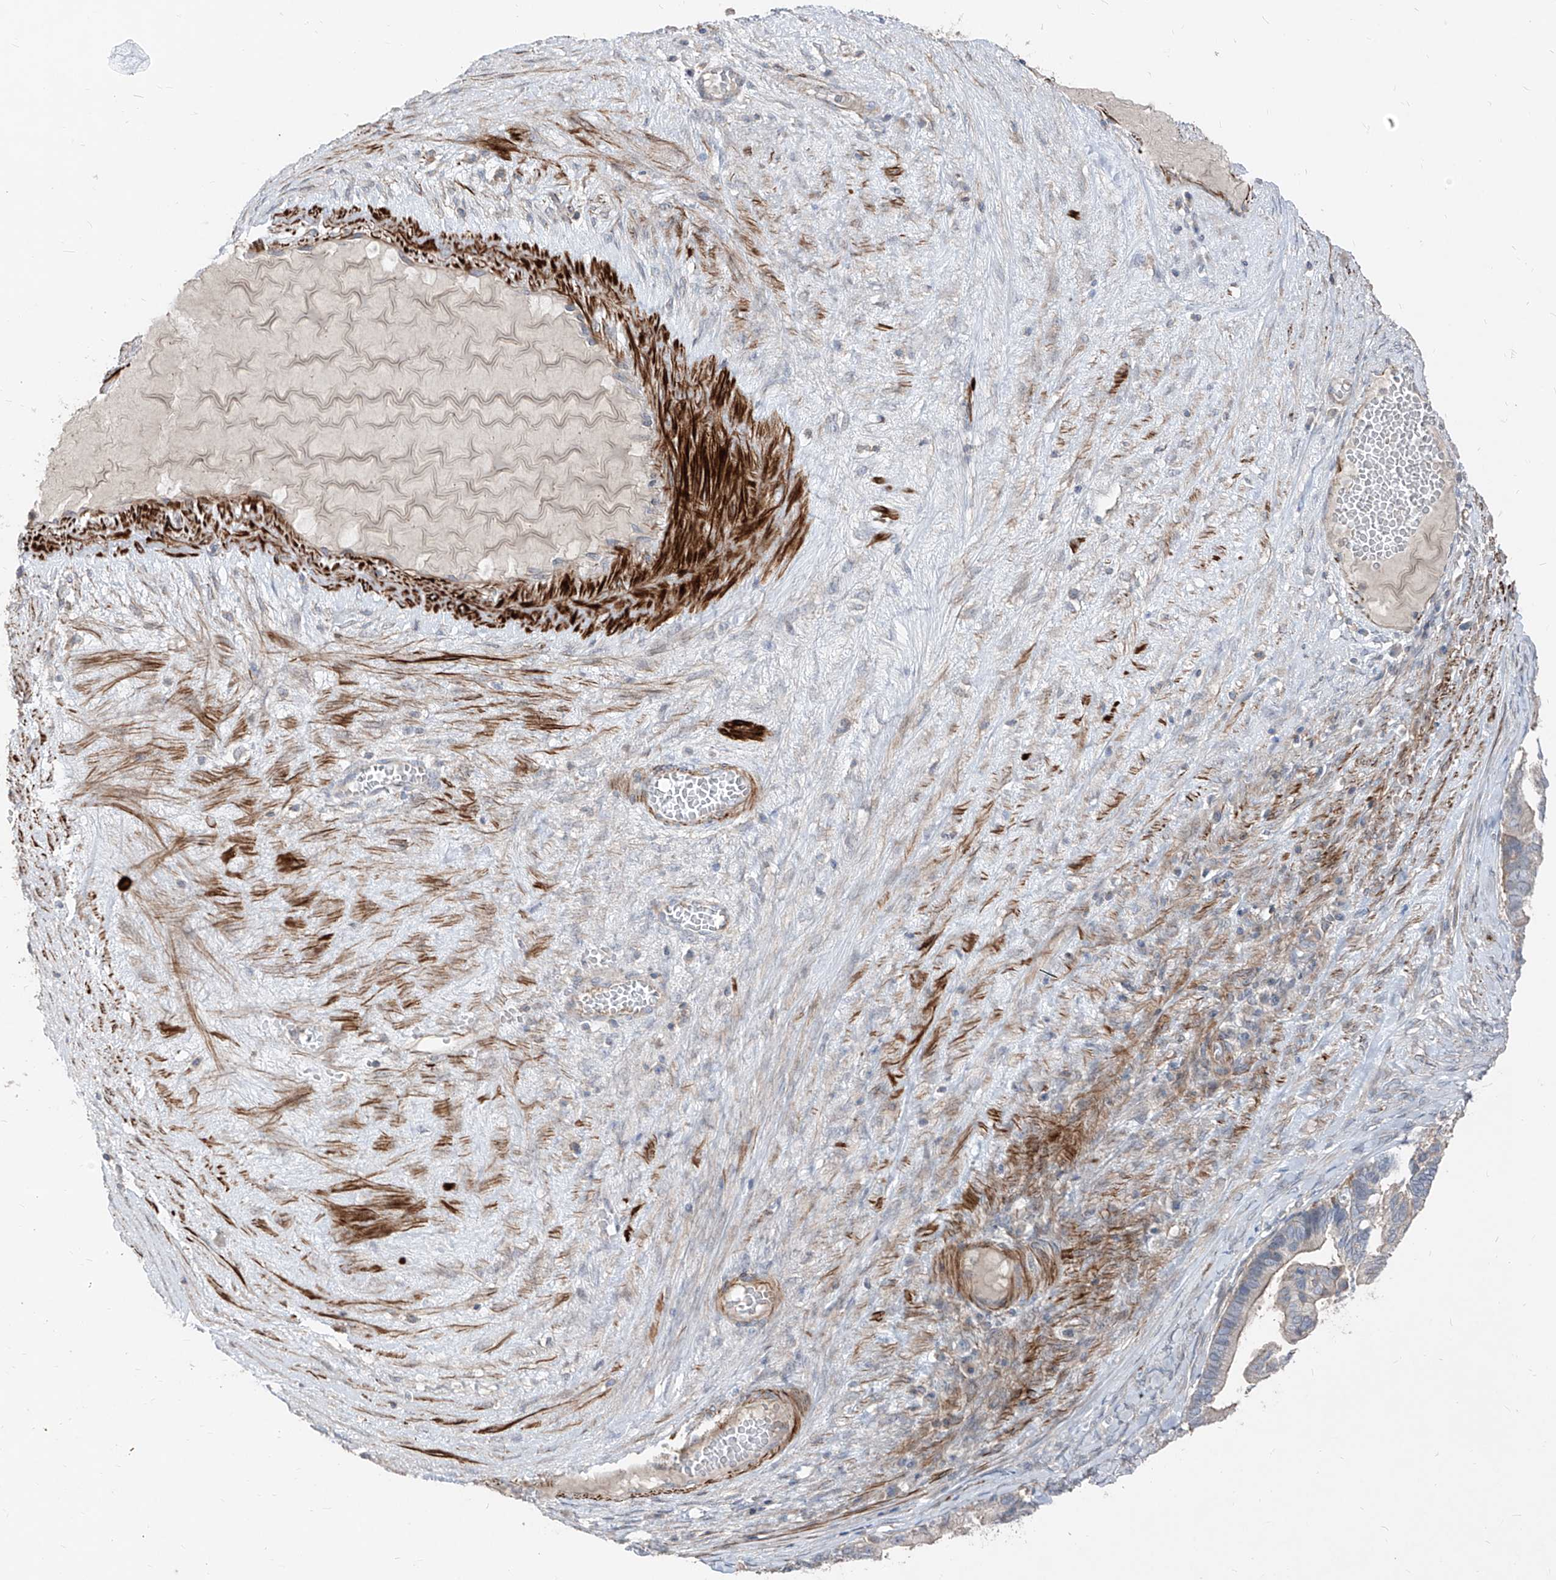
{"staining": {"intensity": "negative", "quantity": "none", "location": "none"}, "tissue": "ovarian cancer", "cell_type": "Tumor cells", "image_type": "cancer", "snomed": [{"axis": "morphology", "description": "Cystadenocarcinoma, serous, NOS"}, {"axis": "topography", "description": "Ovary"}], "caption": "IHC micrograph of human ovarian cancer stained for a protein (brown), which exhibits no positivity in tumor cells. (DAB (3,3'-diaminobenzidine) IHC visualized using brightfield microscopy, high magnification).", "gene": "UFD1", "patient": {"sex": "female", "age": 56}}